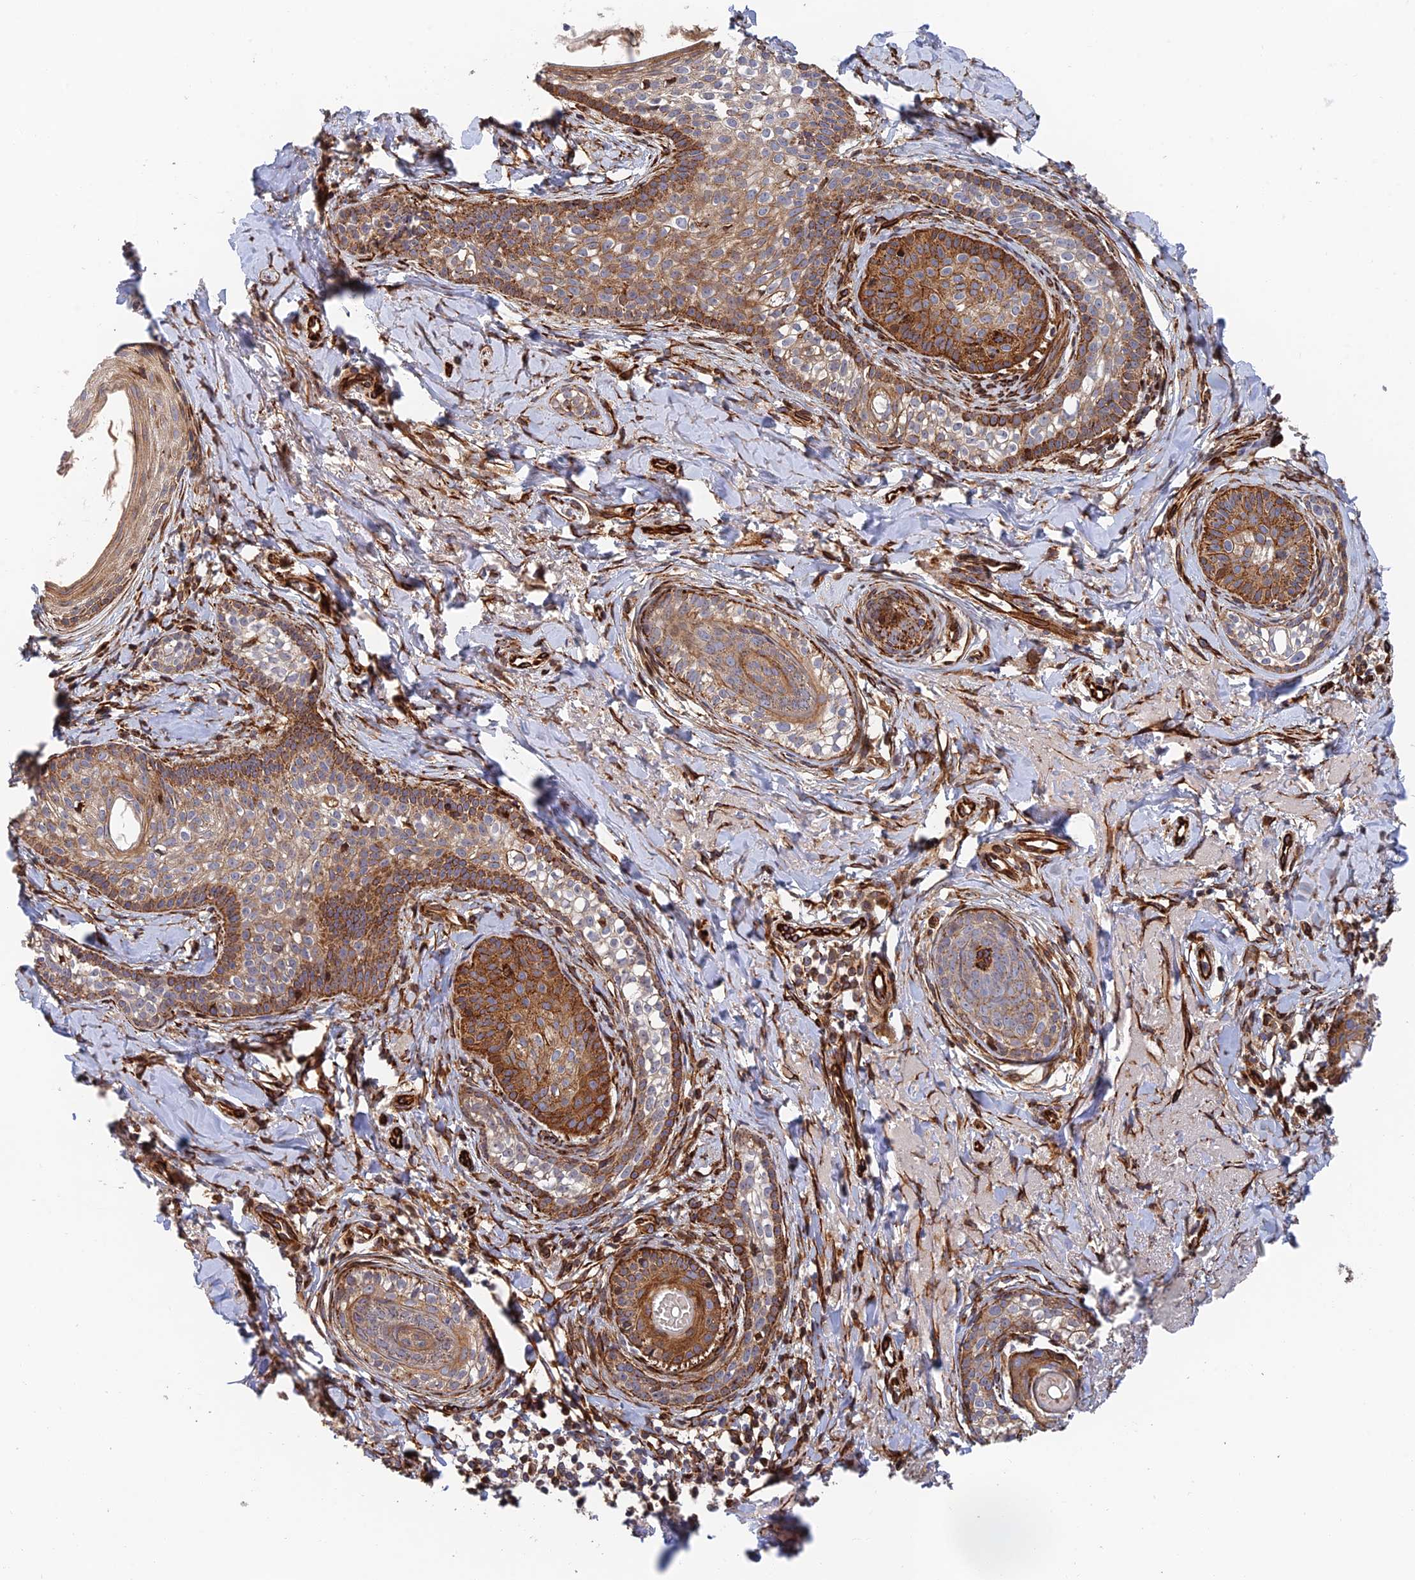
{"staining": {"intensity": "moderate", "quantity": "25%-75%", "location": "cytoplasmic/membranous"}, "tissue": "skin cancer", "cell_type": "Tumor cells", "image_type": "cancer", "snomed": [{"axis": "morphology", "description": "Basal cell carcinoma"}, {"axis": "topography", "description": "Skin"}], "caption": "Protein staining reveals moderate cytoplasmic/membranous positivity in about 25%-75% of tumor cells in skin basal cell carcinoma.", "gene": "PPP2R3C", "patient": {"sex": "female", "age": 76}}